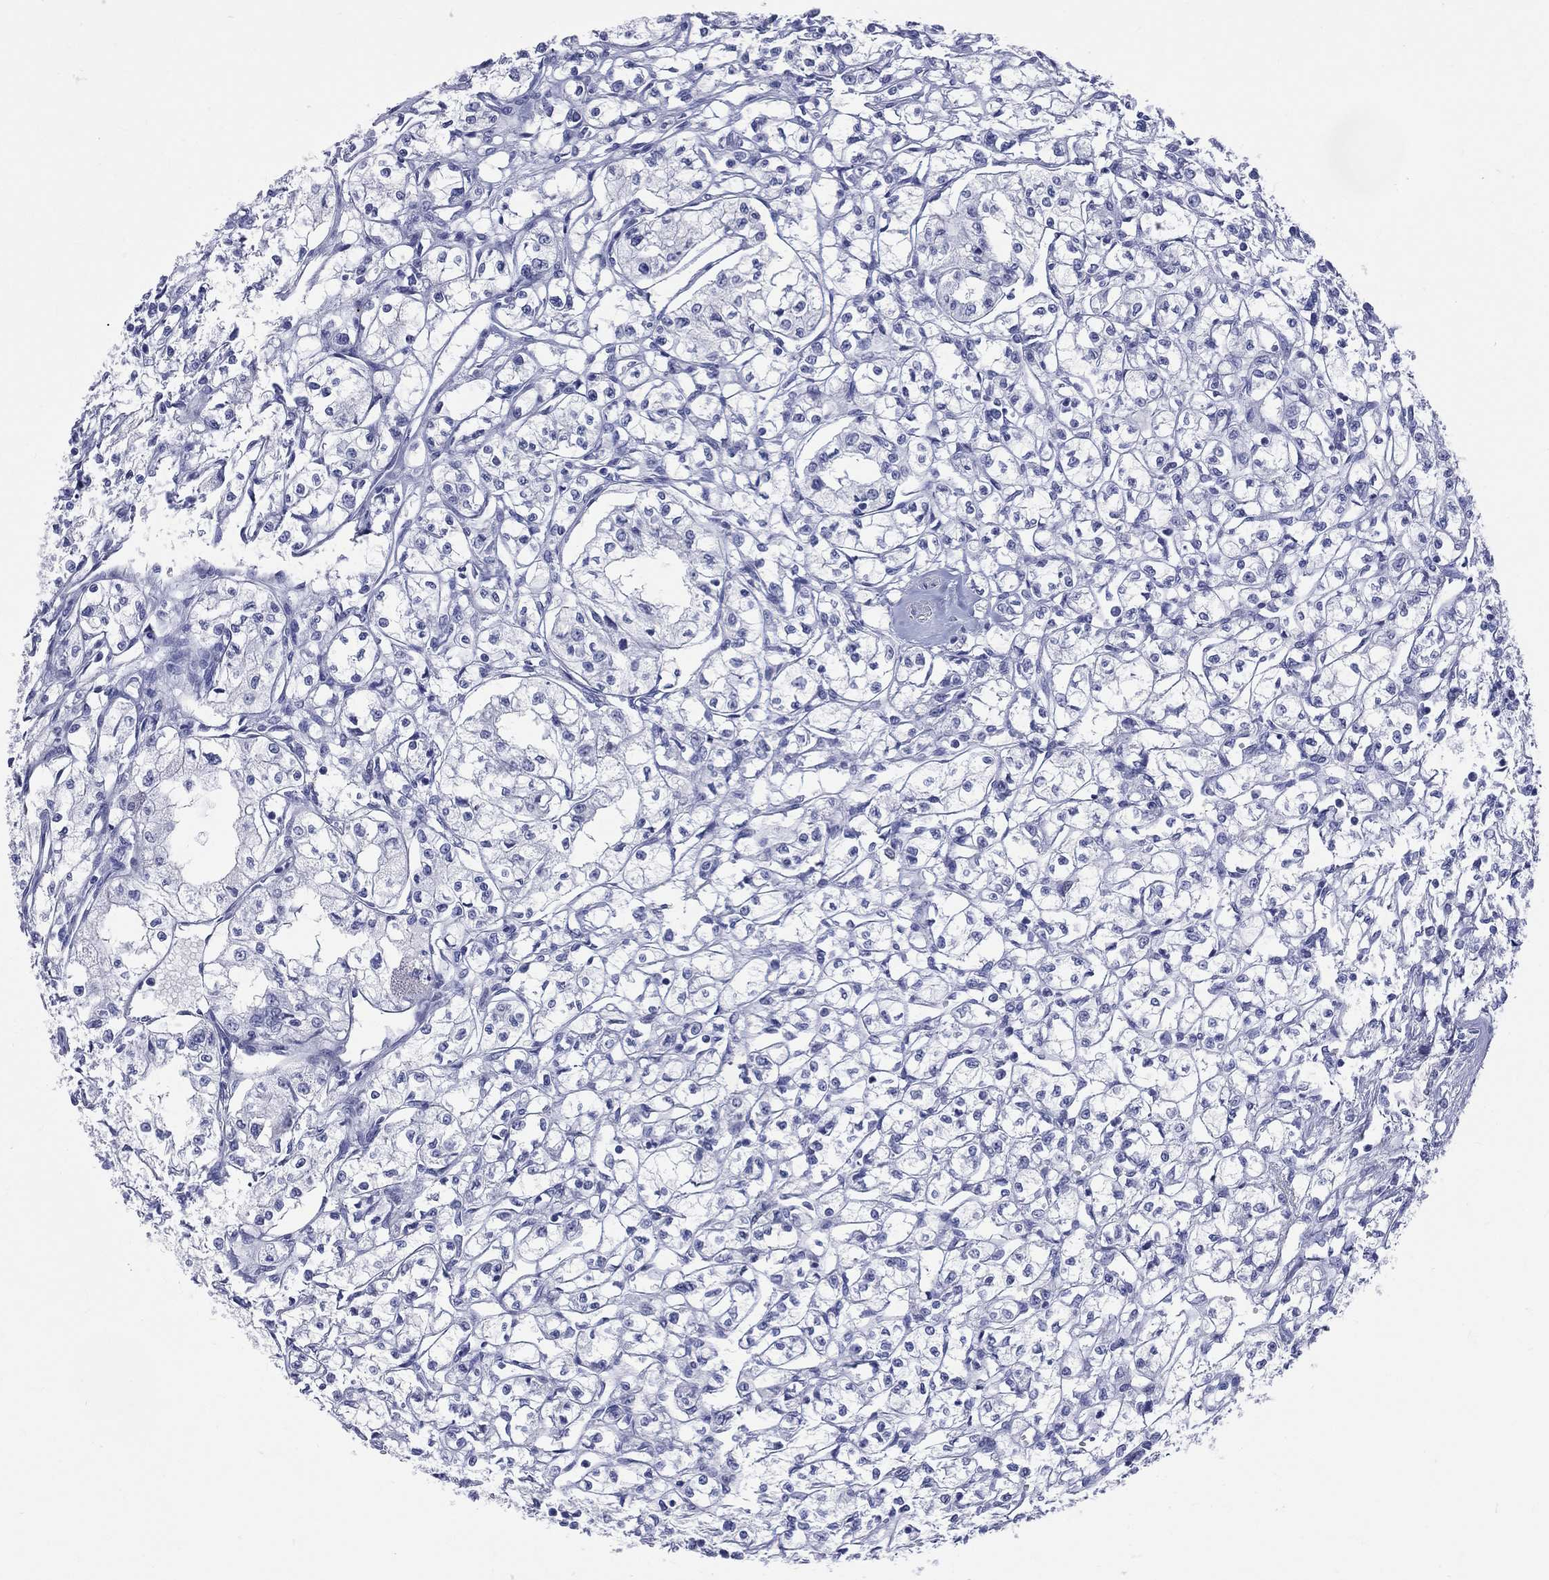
{"staining": {"intensity": "negative", "quantity": "none", "location": "none"}, "tissue": "renal cancer", "cell_type": "Tumor cells", "image_type": "cancer", "snomed": [{"axis": "morphology", "description": "Adenocarcinoma, NOS"}, {"axis": "topography", "description": "Kidney"}], "caption": "Tumor cells show no significant protein positivity in renal cancer.", "gene": "CYLC1", "patient": {"sex": "male", "age": 56}}